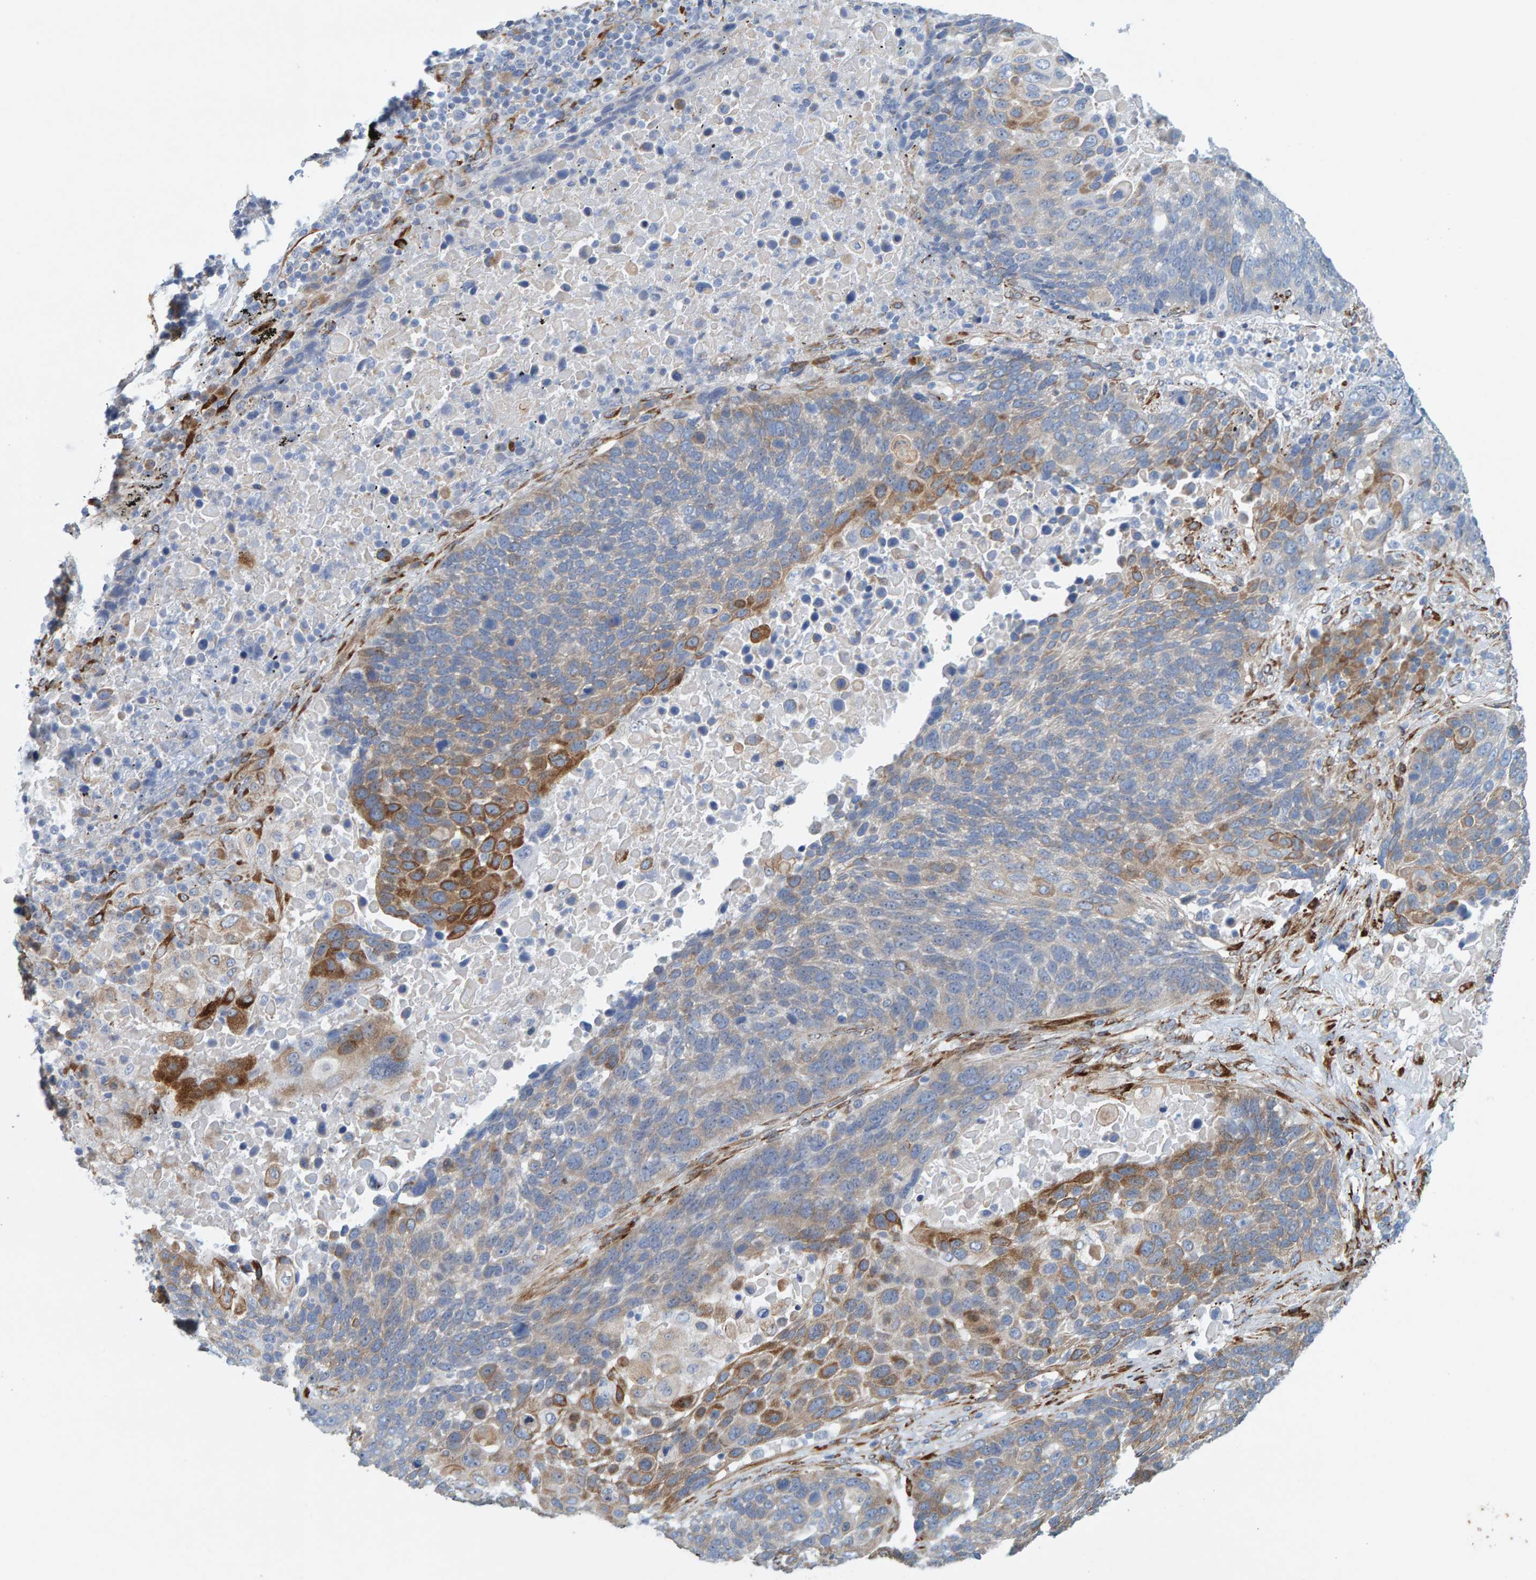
{"staining": {"intensity": "strong", "quantity": "<25%", "location": "cytoplasmic/membranous"}, "tissue": "lung cancer", "cell_type": "Tumor cells", "image_type": "cancer", "snomed": [{"axis": "morphology", "description": "Squamous cell carcinoma, NOS"}, {"axis": "topography", "description": "Lung"}], "caption": "Immunohistochemistry staining of lung cancer, which exhibits medium levels of strong cytoplasmic/membranous staining in about <25% of tumor cells indicating strong cytoplasmic/membranous protein expression. The staining was performed using DAB (brown) for protein detection and nuclei were counterstained in hematoxylin (blue).", "gene": "MMP16", "patient": {"sex": "male", "age": 66}}